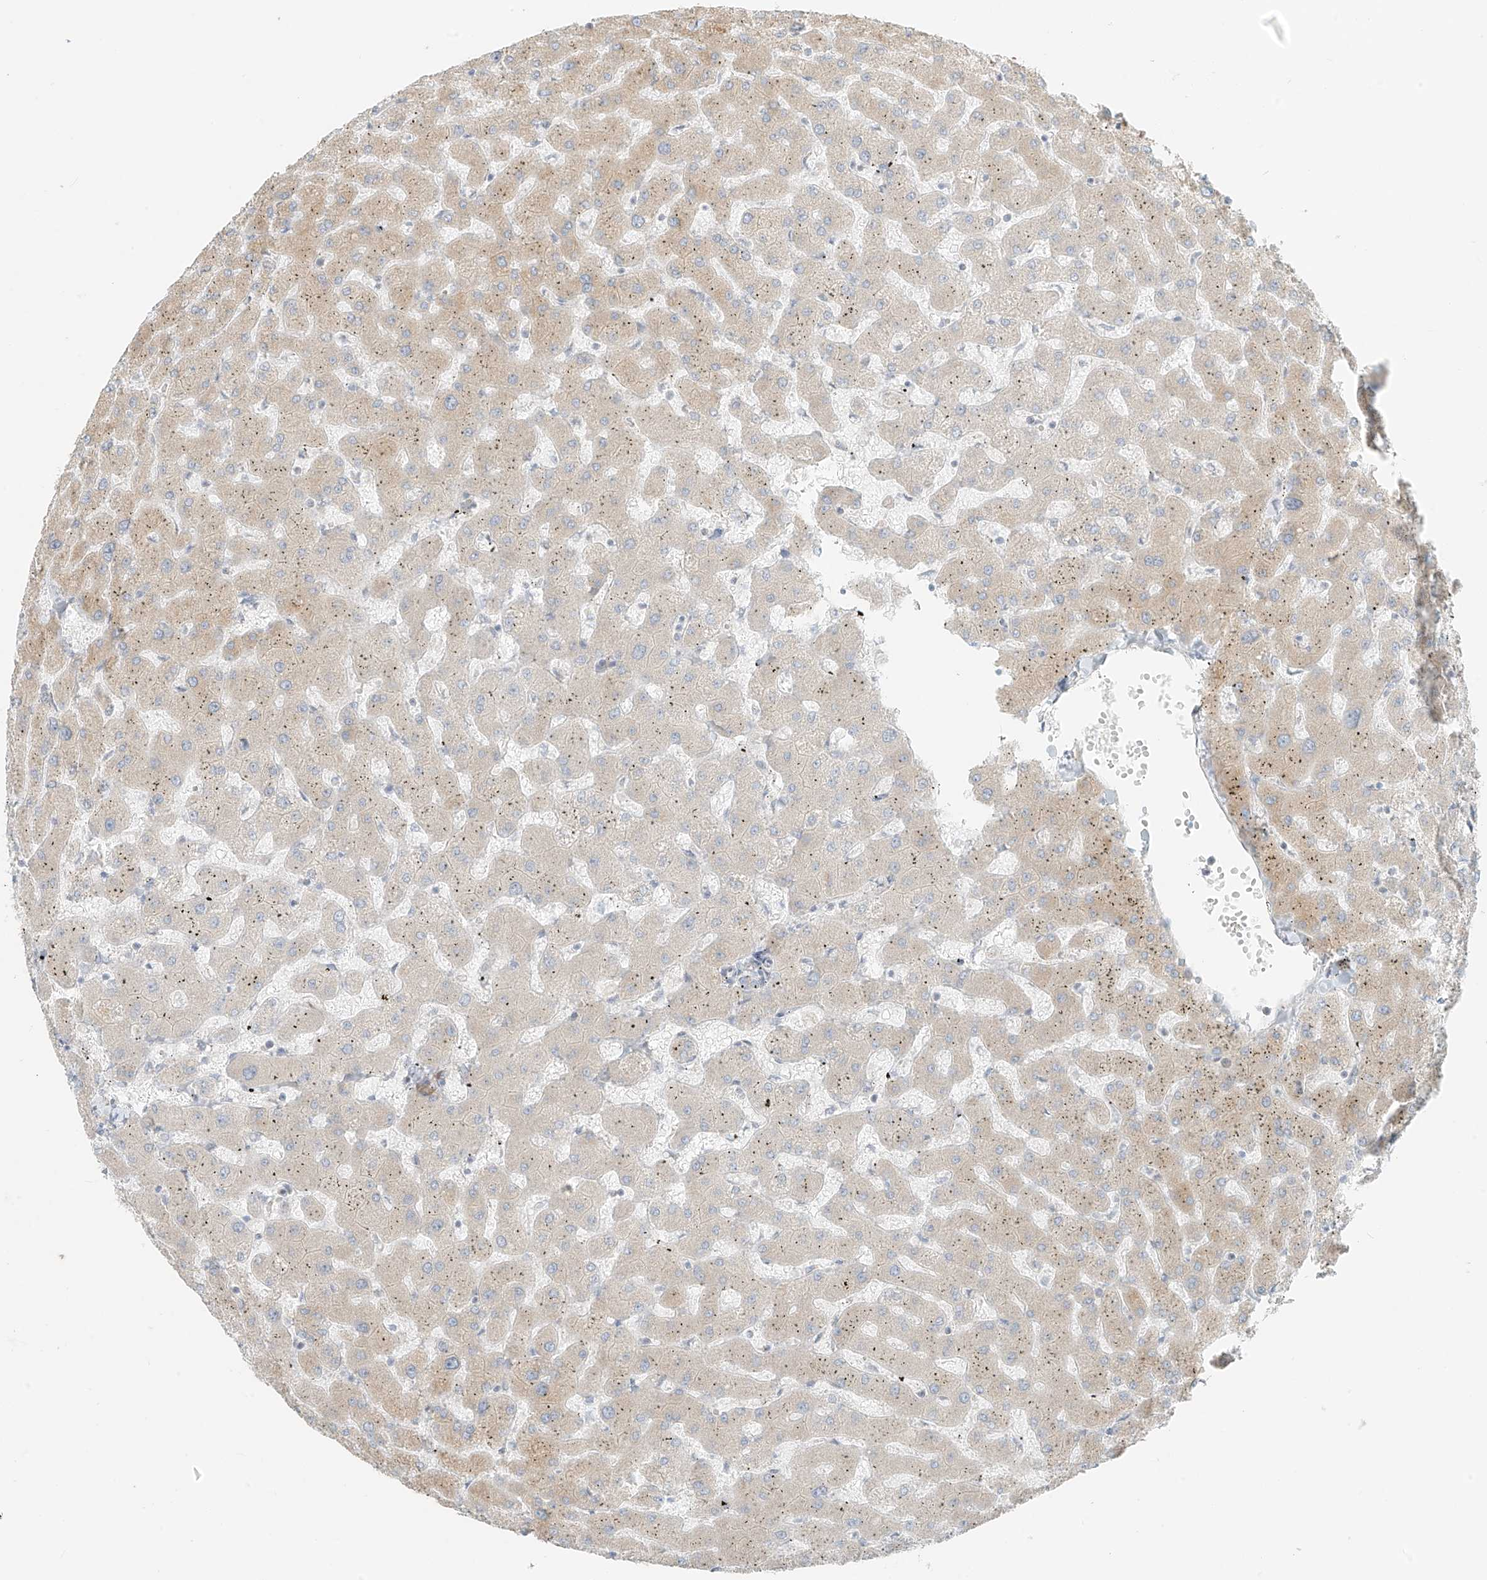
{"staining": {"intensity": "negative", "quantity": "none", "location": "none"}, "tissue": "liver", "cell_type": "Cholangiocytes", "image_type": "normal", "snomed": [{"axis": "morphology", "description": "Normal tissue, NOS"}, {"axis": "topography", "description": "Liver"}], "caption": "Immunohistochemistry micrograph of benign liver stained for a protein (brown), which shows no positivity in cholangiocytes.", "gene": "UST", "patient": {"sex": "female", "age": 63}}